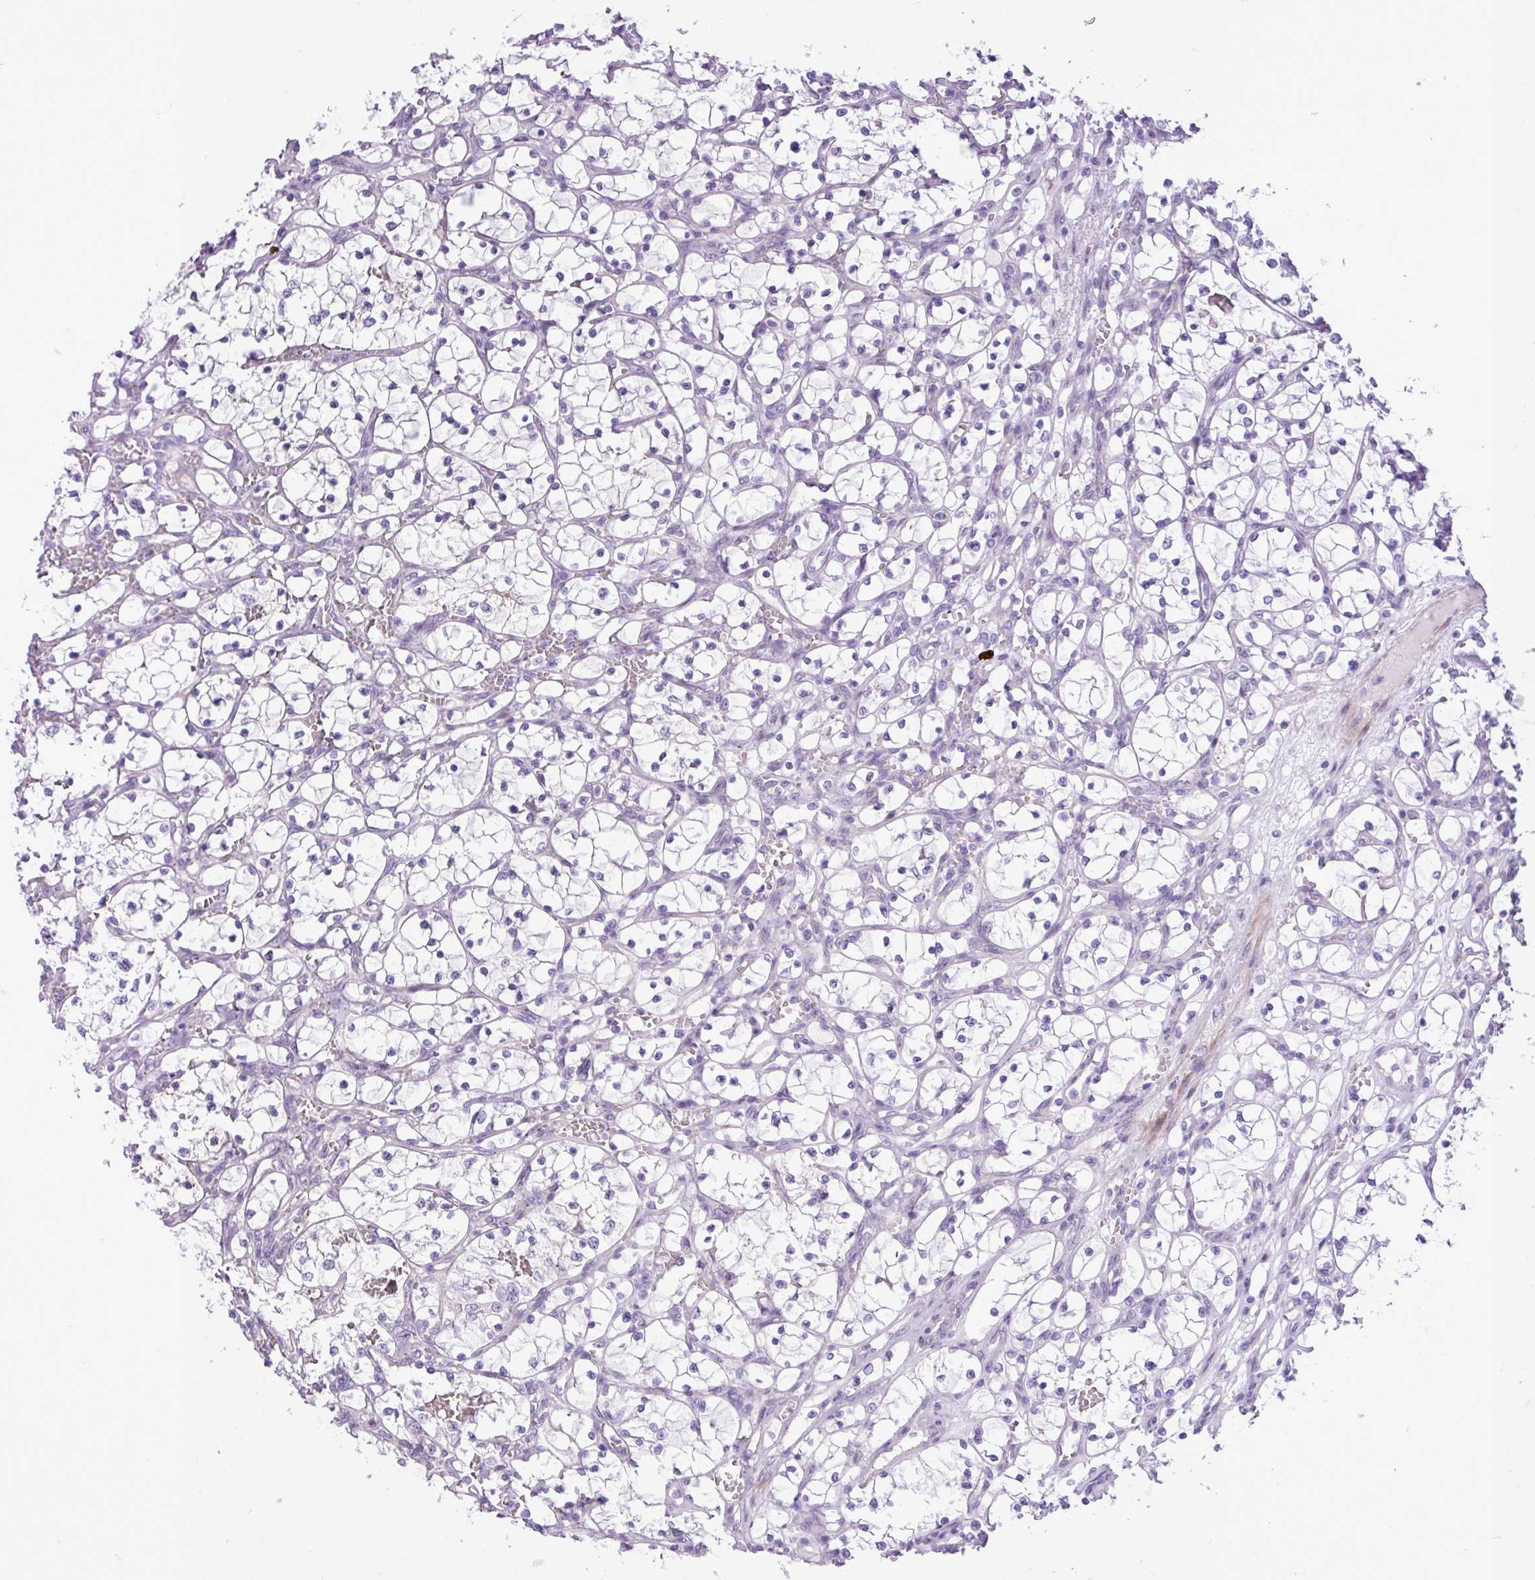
{"staining": {"intensity": "negative", "quantity": "none", "location": "none"}, "tissue": "renal cancer", "cell_type": "Tumor cells", "image_type": "cancer", "snomed": [{"axis": "morphology", "description": "Adenocarcinoma, NOS"}, {"axis": "topography", "description": "Kidney"}], "caption": "Immunohistochemistry (IHC) histopathology image of neoplastic tissue: renal cancer stained with DAB reveals no significant protein expression in tumor cells.", "gene": "SPINK8", "patient": {"sex": "female", "age": 69}}